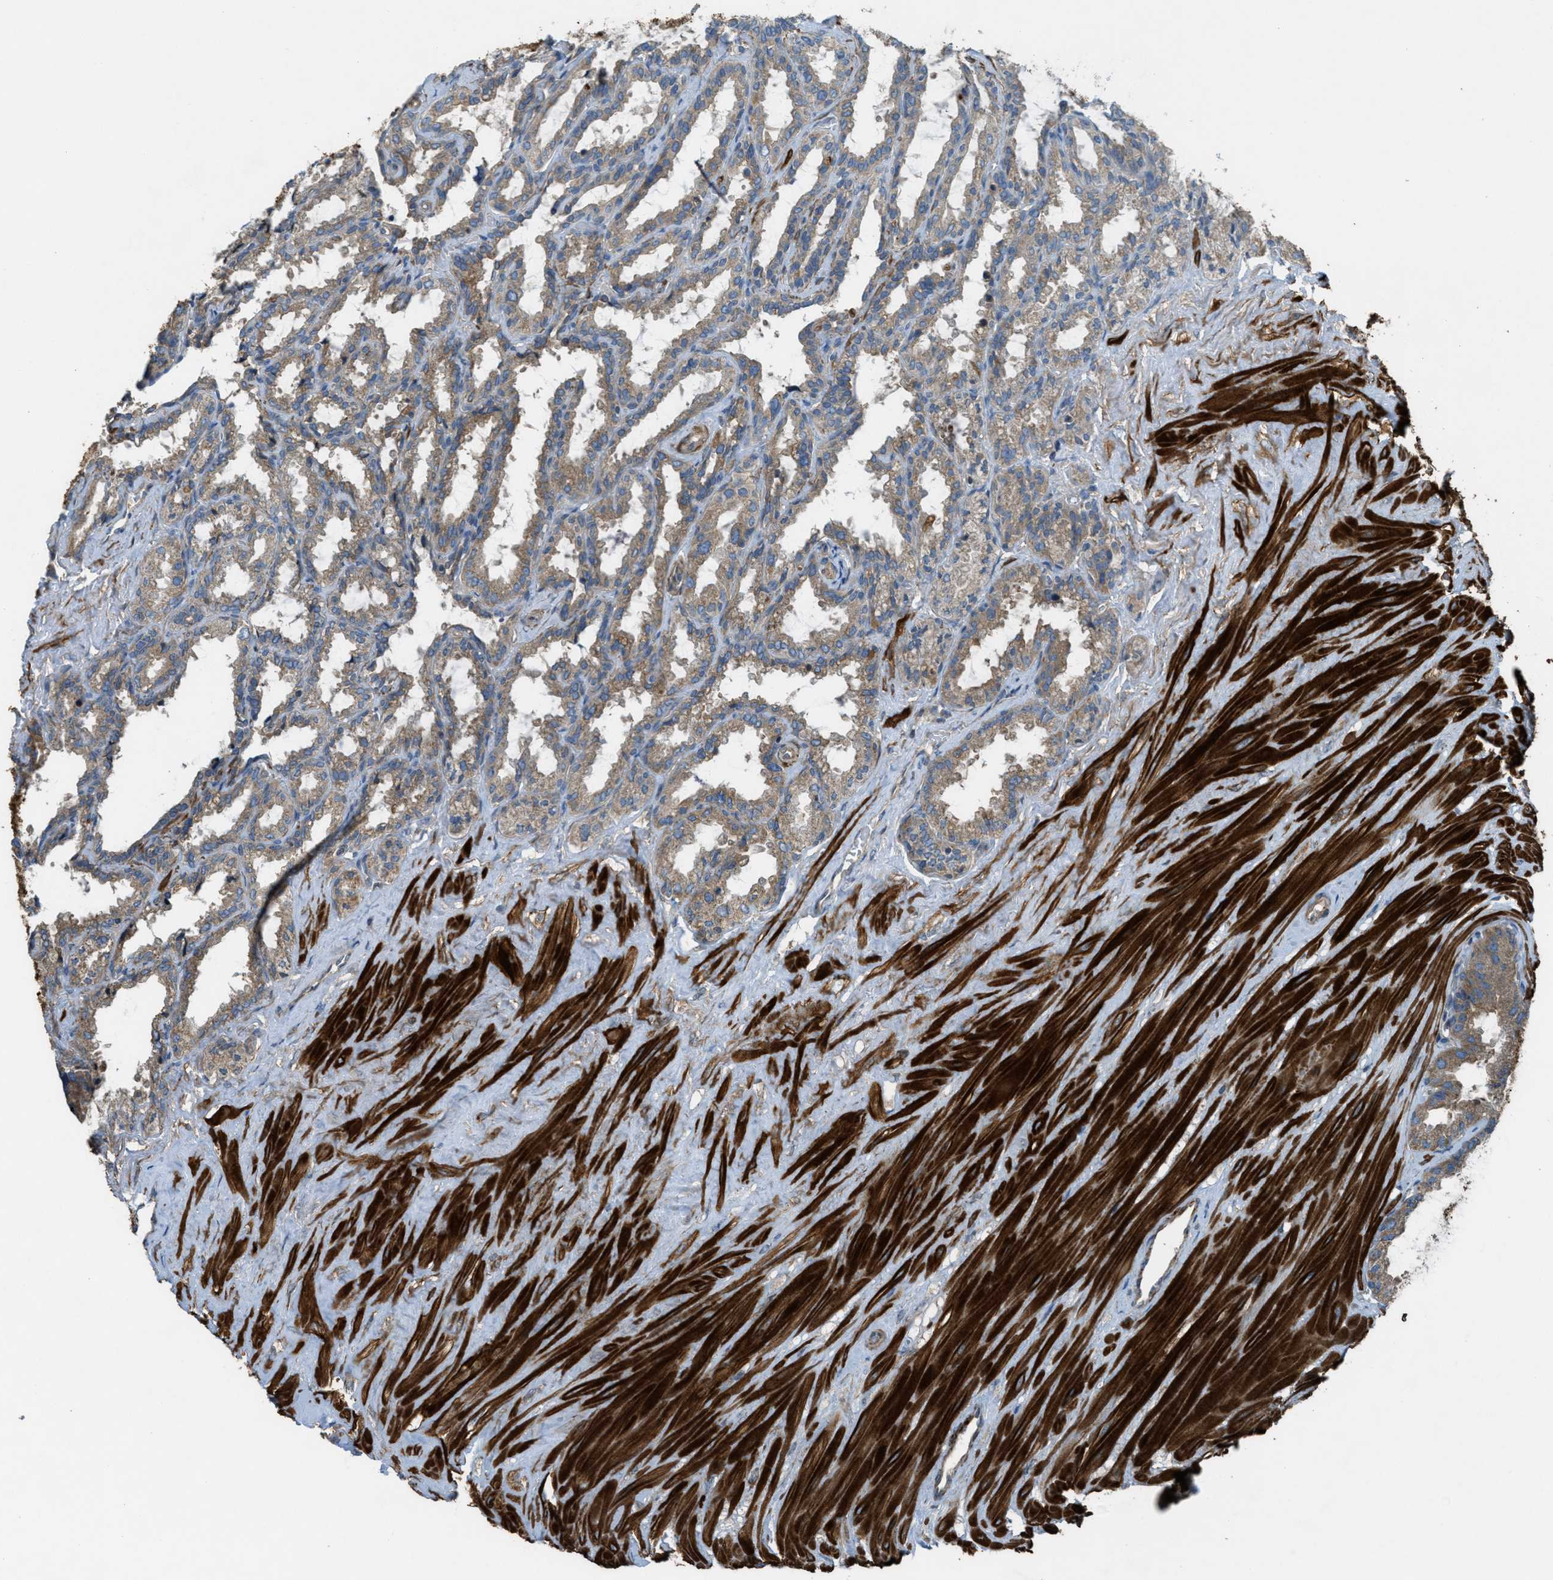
{"staining": {"intensity": "moderate", "quantity": ">75%", "location": "cytoplasmic/membranous"}, "tissue": "seminal vesicle", "cell_type": "Glandular cells", "image_type": "normal", "snomed": [{"axis": "morphology", "description": "Normal tissue, NOS"}, {"axis": "topography", "description": "Seminal veicle"}], "caption": "About >75% of glandular cells in unremarkable seminal vesicle demonstrate moderate cytoplasmic/membranous protein positivity as visualized by brown immunohistochemical staining.", "gene": "VEZT", "patient": {"sex": "male", "age": 46}}